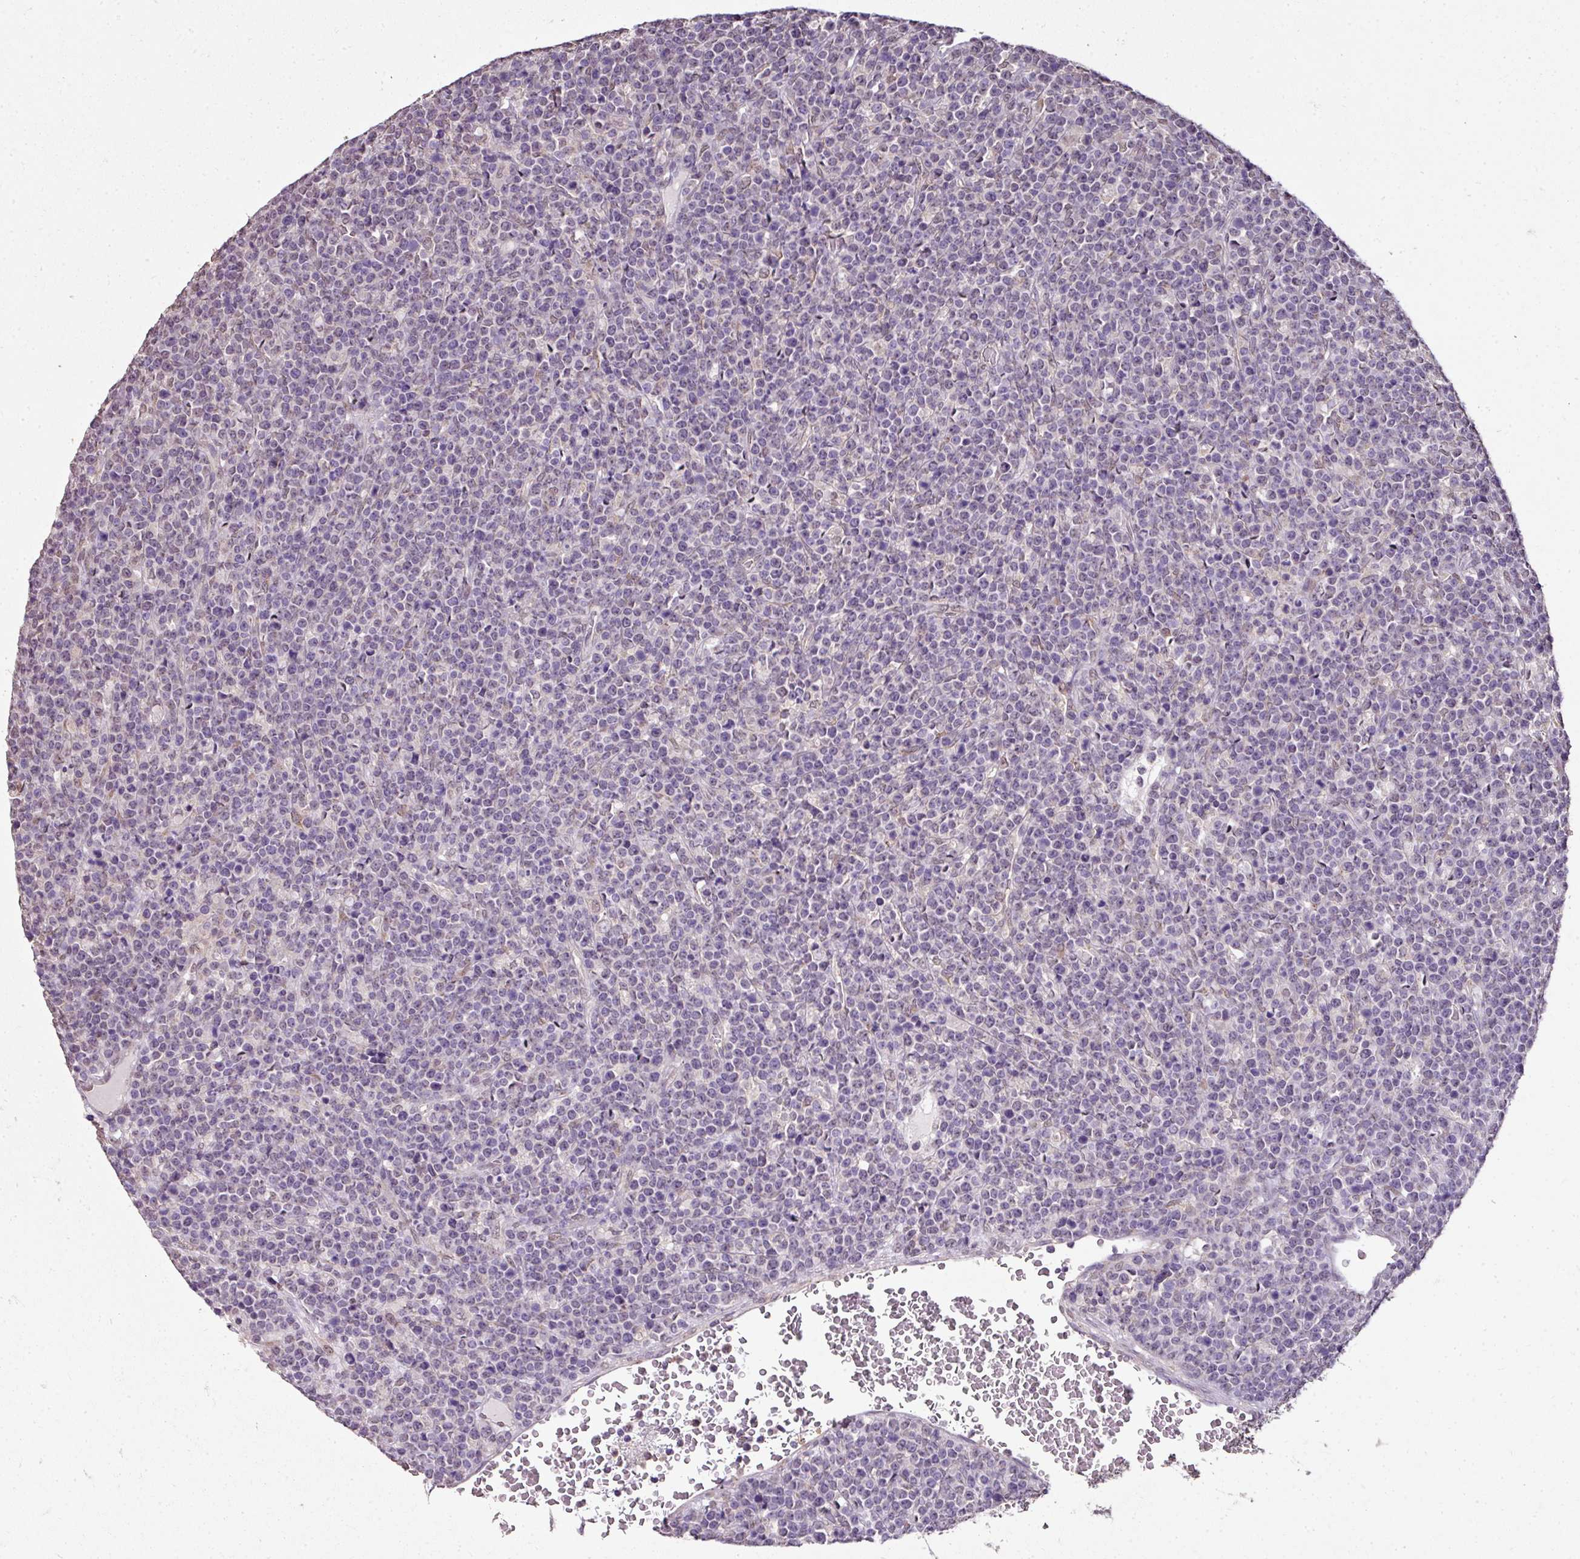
{"staining": {"intensity": "negative", "quantity": "none", "location": "none"}, "tissue": "lymphoma", "cell_type": "Tumor cells", "image_type": "cancer", "snomed": [{"axis": "morphology", "description": "Malignant lymphoma, non-Hodgkin's type, High grade"}, {"axis": "topography", "description": "Ovary"}], "caption": "High-grade malignant lymphoma, non-Hodgkin's type stained for a protein using IHC displays no expression tumor cells.", "gene": "JPH2", "patient": {"sex": "female", "age": 56}}